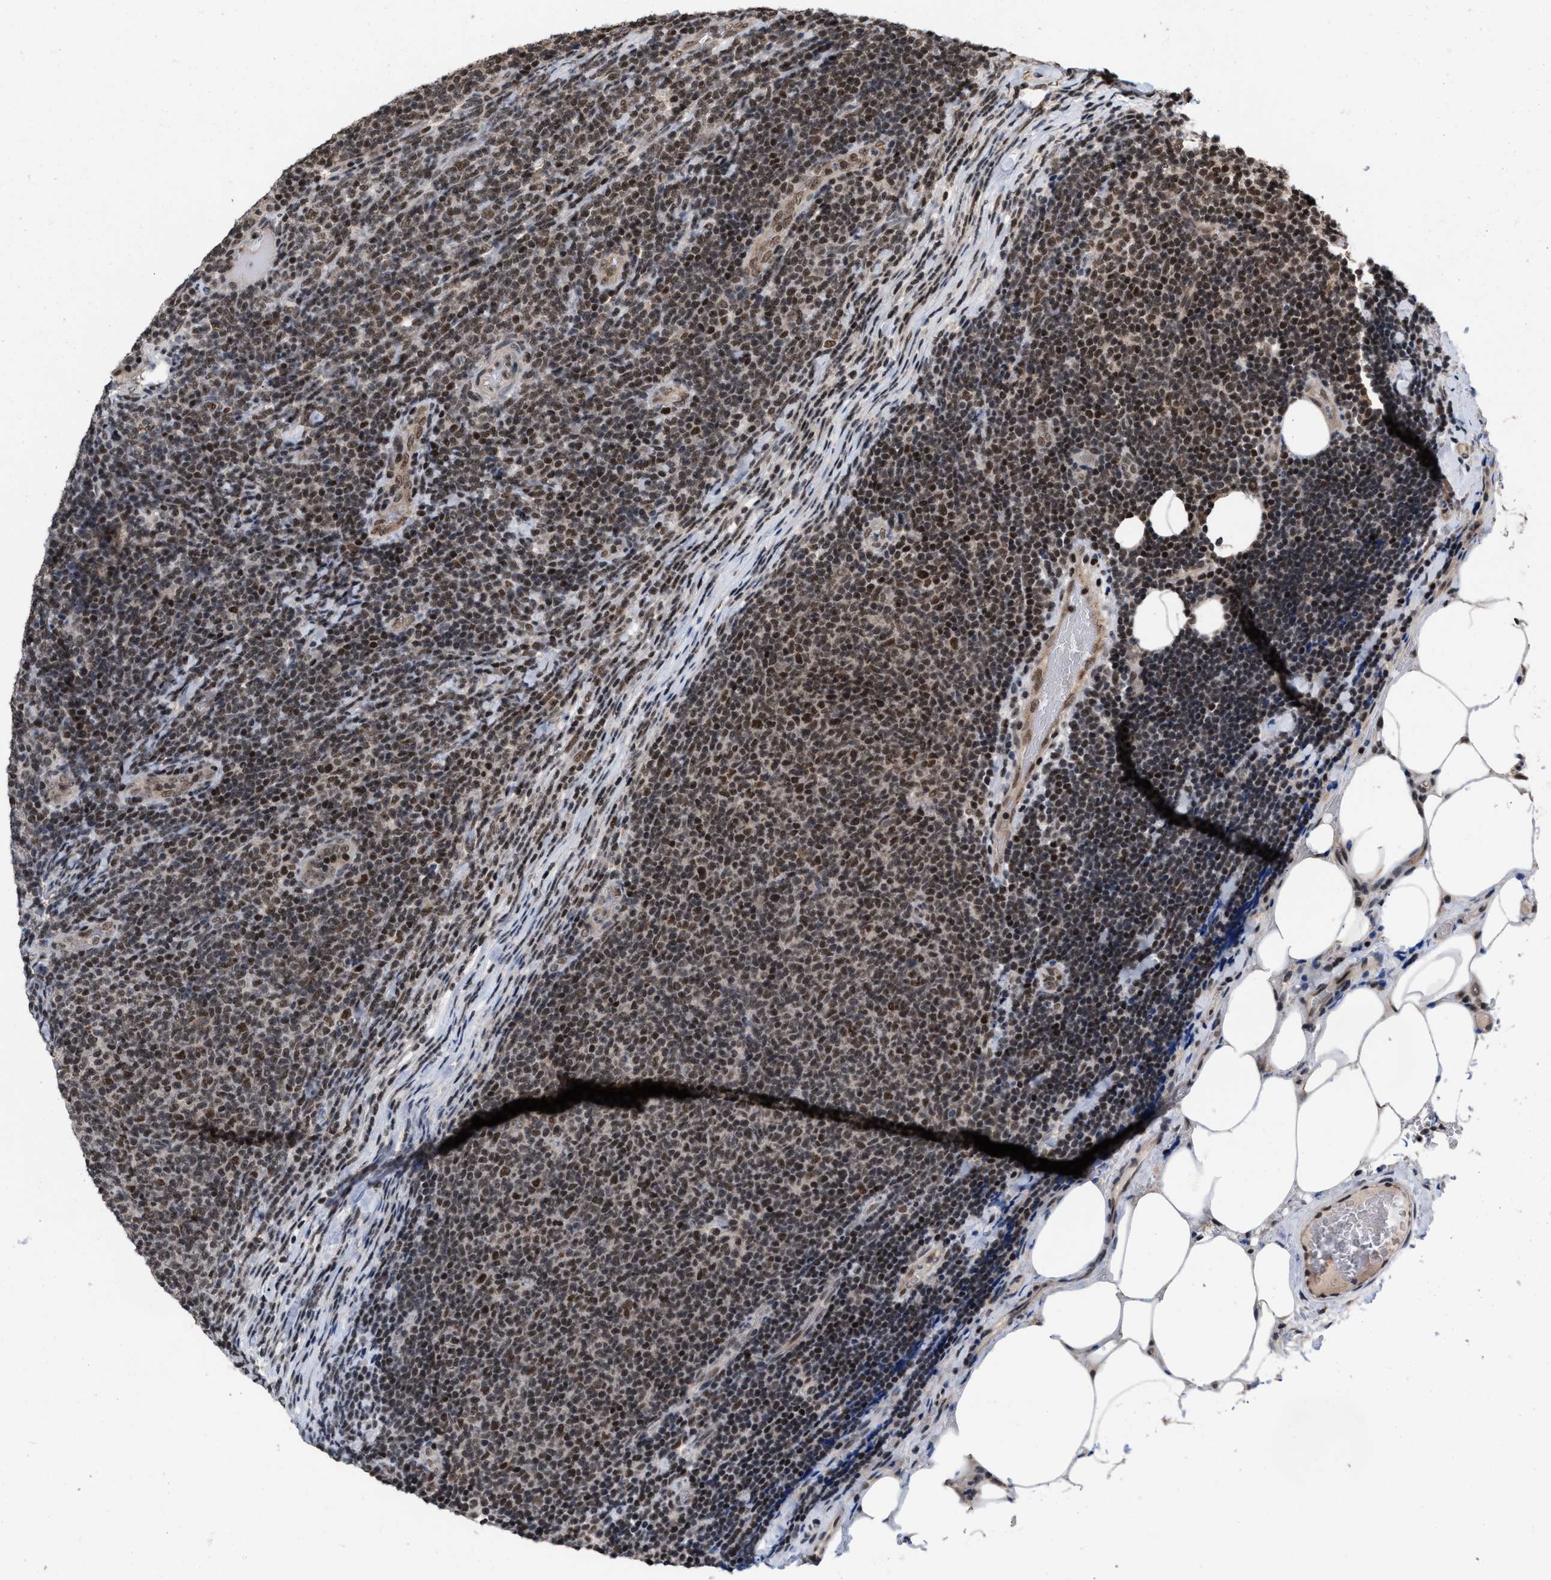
{"staining": {"intensity": "moderate", "quantity": "25%-75%", "location": "nuclear"}, "tissue": "lymphoma", "cell_type": "Tumor cells", "image_type": "cancer", "snomed": [{"axis": "morphology", "description": "Malignant lymphoma, non-Hodgkin's type, Low grade"}, {"axis": "topography", "description": "Lymph node"}], "caption": "Protein staining reveals moderate nuclear expression in about 25%-75% of tumor cells in lymphoma. (IHC, brightfield microscopy, high magnification).", "gene": "C9orf78", "patient": {"sex": "male", "age": 66}}